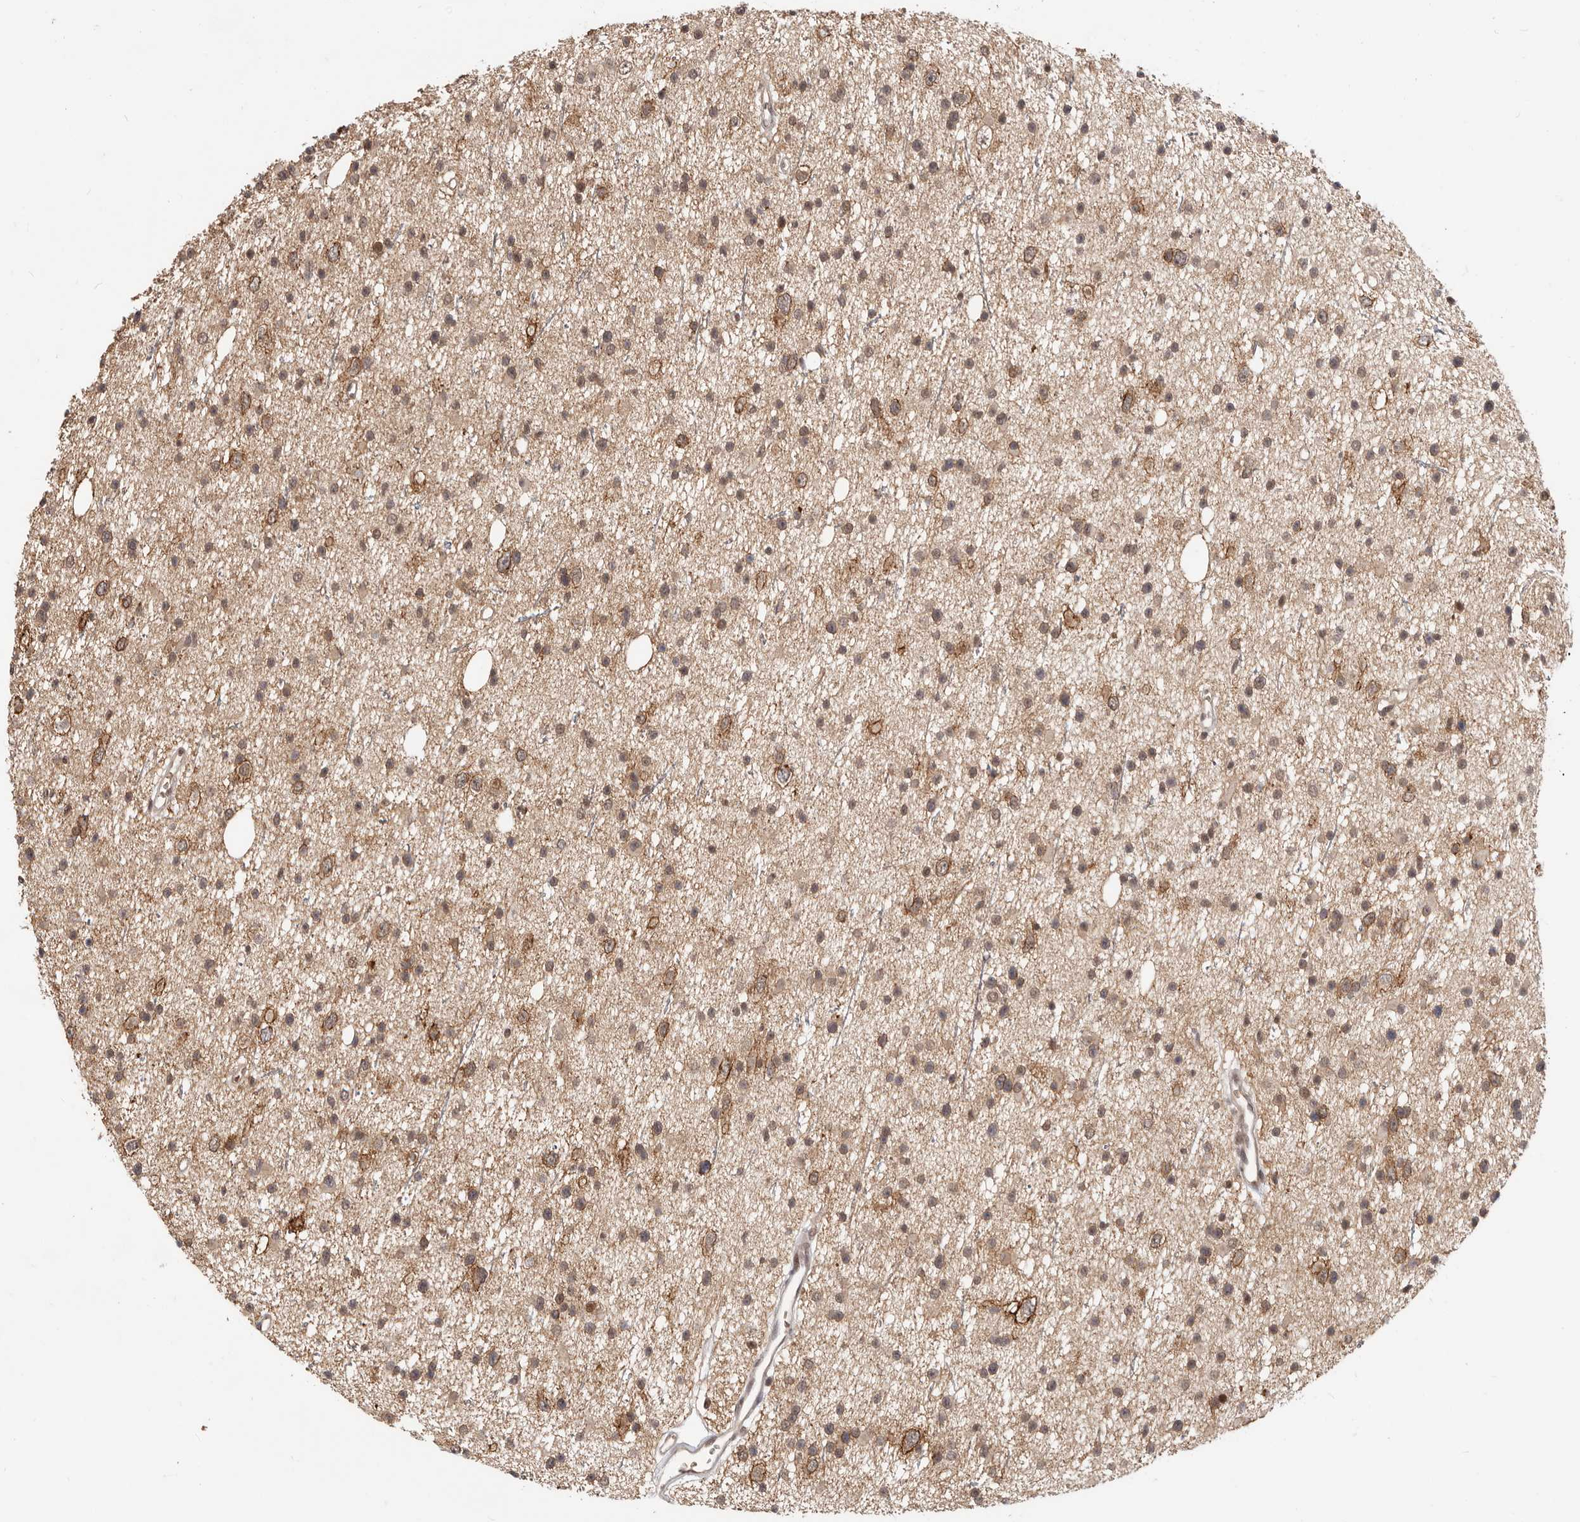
{"staining": {"intensity": "moderate", "quantity": ">75%", "location": "cytoplasmic/membranous"}, "tissue": "glioma", "cell_type": "Tumor cells", "image_type": "cancer", "snomed": [{"axis": "morphology", "description": "Glioma, malignant, Low grade"}, {"axis": "topography", "description": "Cerebral cortex"}], "caption": "Malignant glioma (low-grade) stained with a brown dye demonstrates moderate cytoplasmic/membranous positive positivity in approximately >75% of tumor cells.", "gene": "NCOA3", "patient": {"sex": "female", "age": 39}}